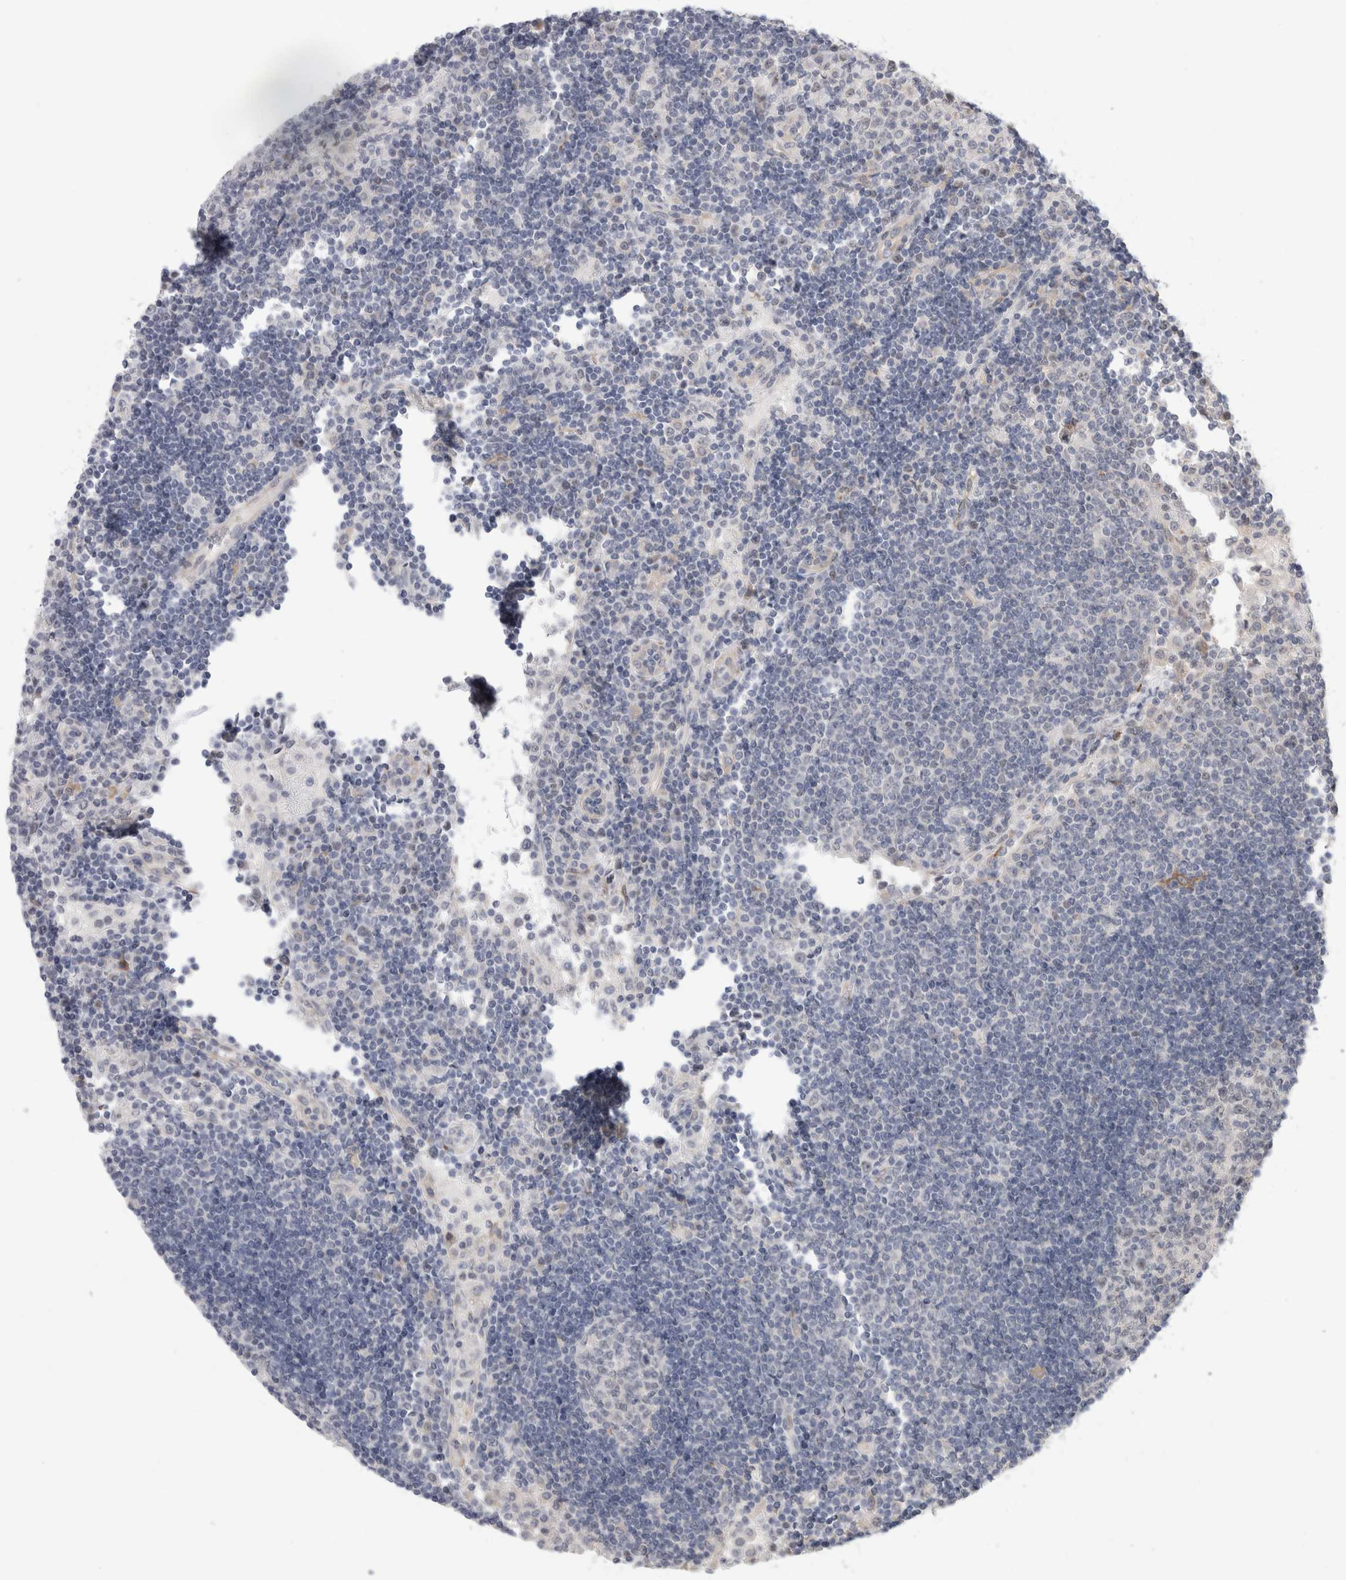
{"staining": {"intensity": "negative", "quantity": "none", "location": "none"}, "tissue": "lymph node", "cell_type": "Germinal center cells", "image_type": "normal", "snomed": [{"axis": "morphology", "description": "Normal tissue, NOS"}, {"axis": "topography", "description": "Lymph node"}], "caption": "An immunohistochemistry (IHC) histopathology image of benign lymph node is shown. There is no staining in germinal center cells of lymph node. The staining was performed using DAB to visualize the protein expression in brown, while the nuclei were stained in blue with hematoxylin (Magnification: 20x).", "gene": "SYTL5", "patient": {"sex": "female", "age": 53}}